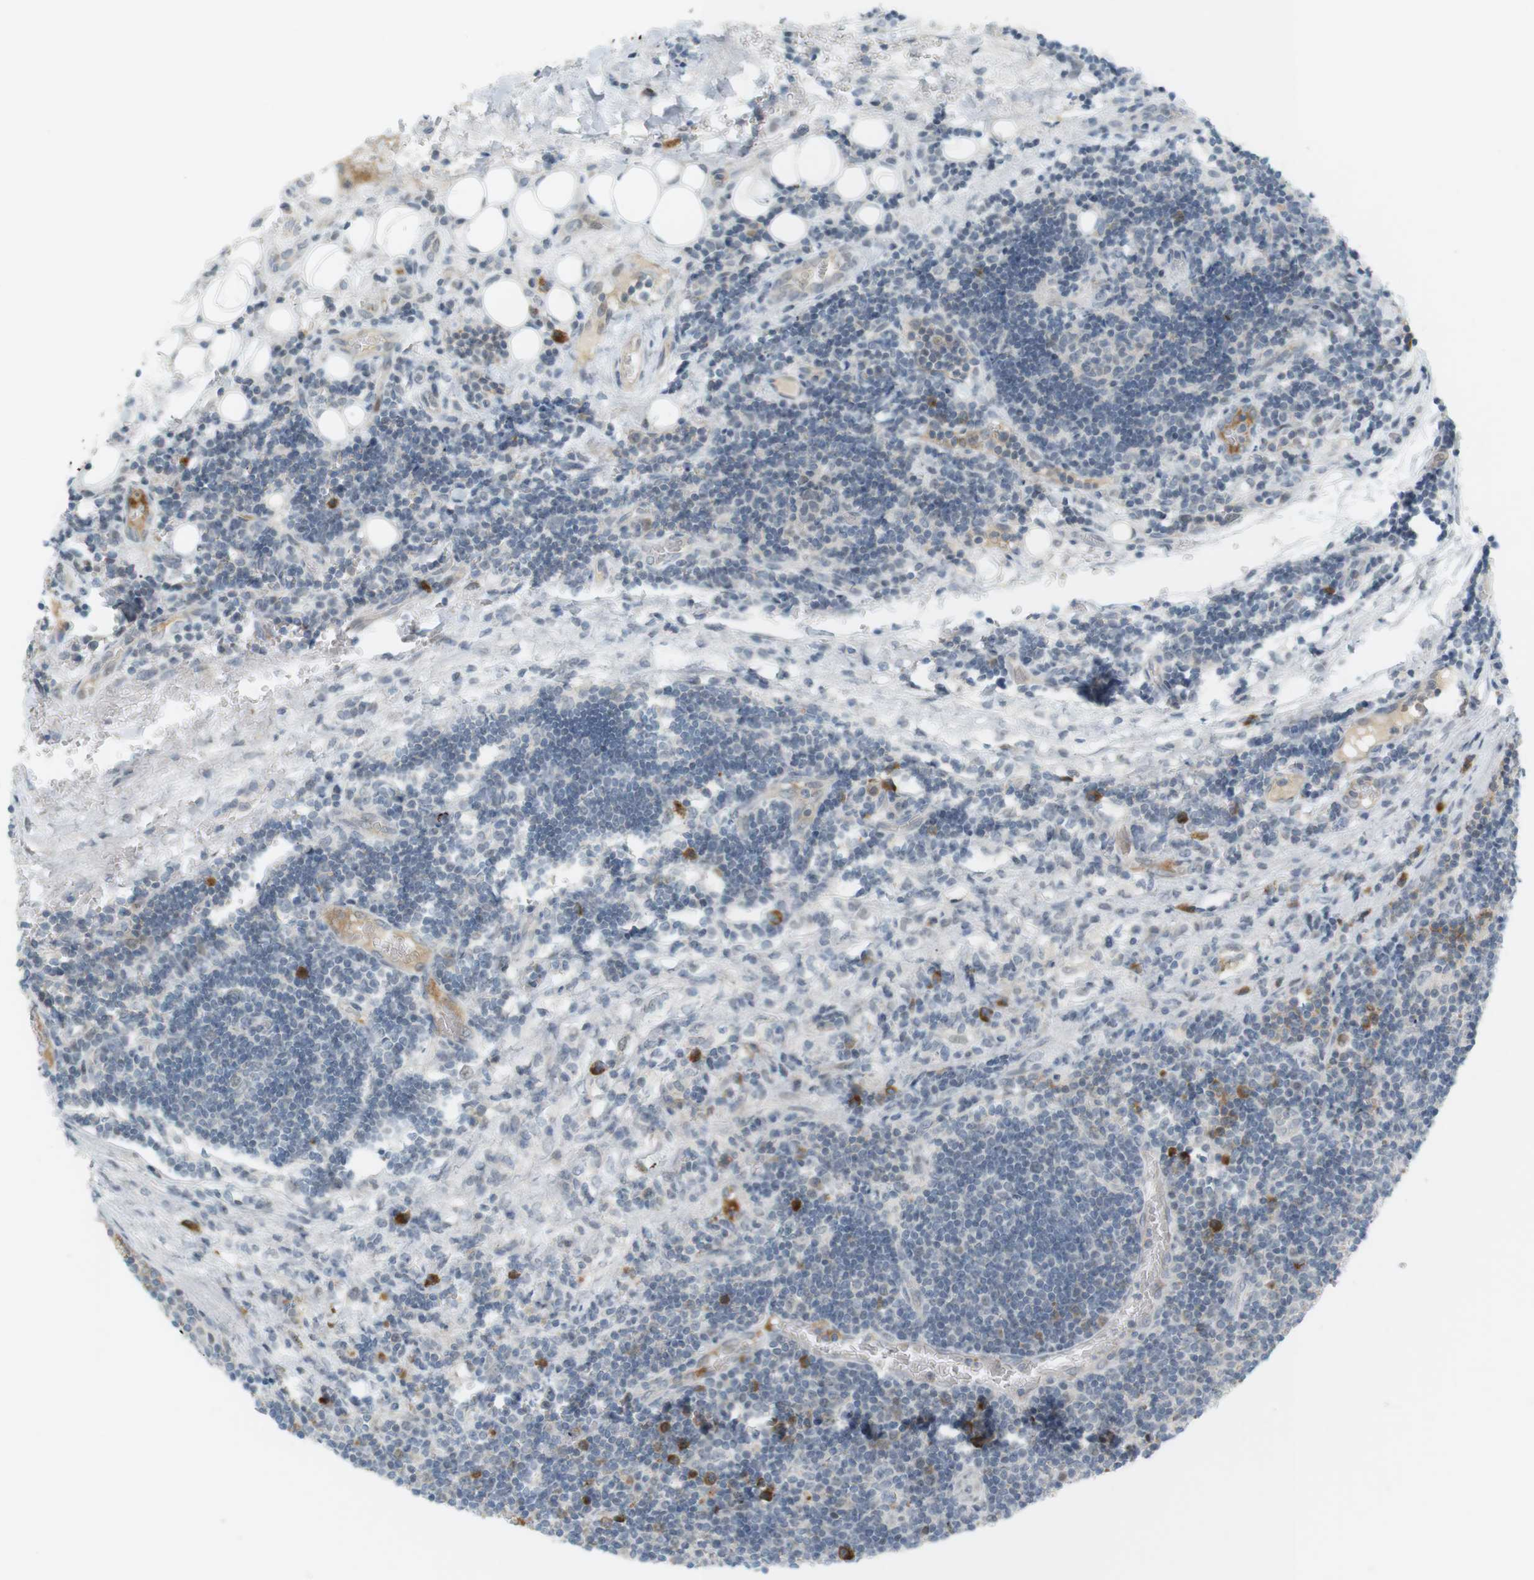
{"staining": {"intensity": "moderate", "quantity": "<25%", "location": "cytoplasmic/membranous"}, "tissue": "lymph node", "cell_type": "Germinal center cells", "image_type": "normal", "snomed": [{"axis": "morphology", "description": "Normal tissue, NOS"}, {"axis": "topography", "description": "Lymph node"}, {"axis": "topography", "description": "Salivary gland"}], "caption": "Approximately <25% of germinal center cells in normal human lymph node exhibit moderate cytoplasmic/membranous protein expression as visualized by brown immunohistochemical staining.", "gene": "DMC1", "patient": {"sex": "male", "age": 8}}